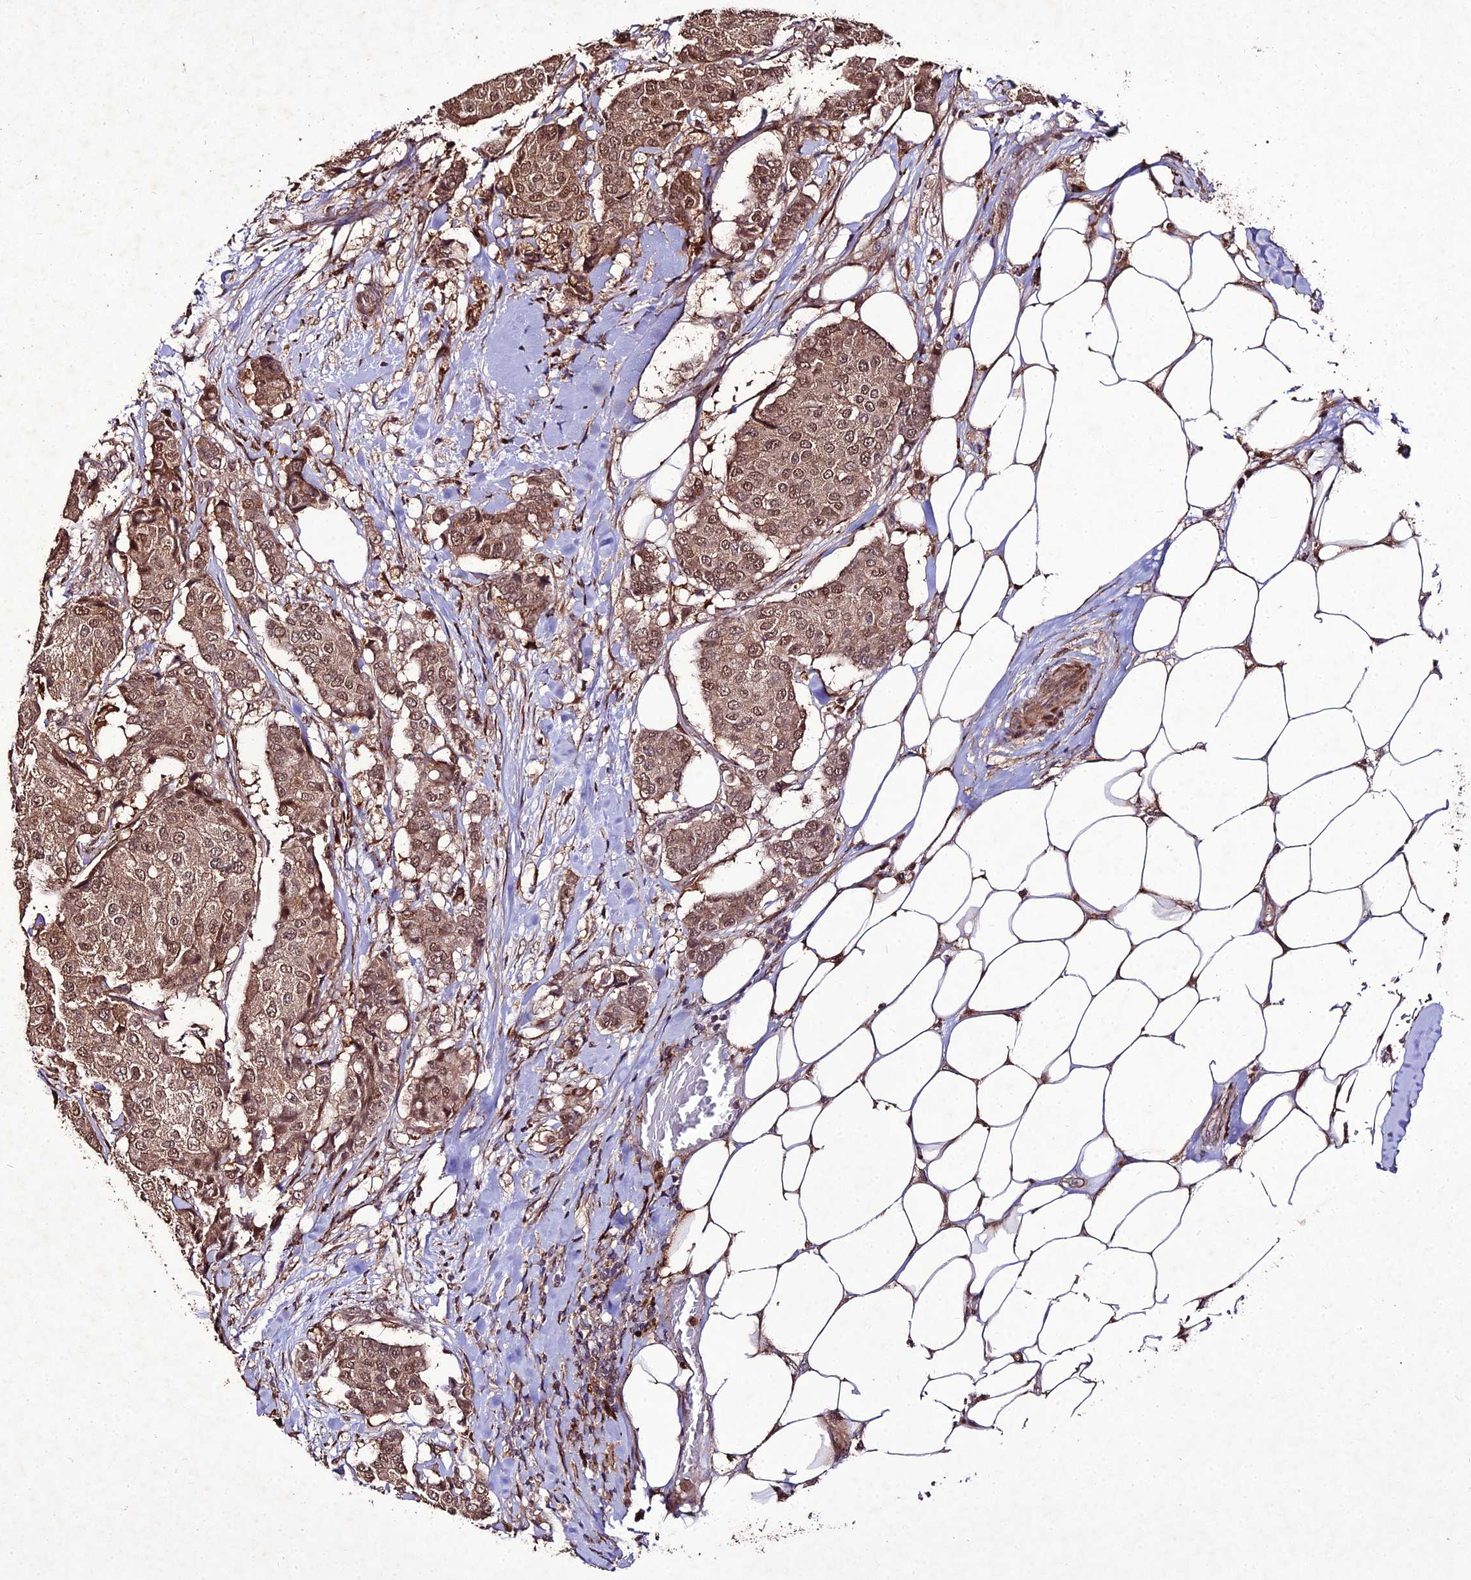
{"staining": {"intensity": "moderate", "quantity": ">75%", "location": "cytoplasmic/membranous,nuclear"}, "tissue": "breast cancer", "cell_type": "Tumor cells", "image_type": "cancer", "snomed": [{"axis": "morphology", "description": "Duct carcinoma"}, {"axis": "topography", "description": "Breast"}], "caption": "A histopathology image of human breast invasive ductal carcinoma stained for a protein demonstrates moderate cytoplasmic/membranous and nuclear brown staining in tumor cells. (brown staining indicates protein expression, while blue staining denotes nuclei).", "gene": "ZNF766", "patient": {"sex": "female", "age": 75}}